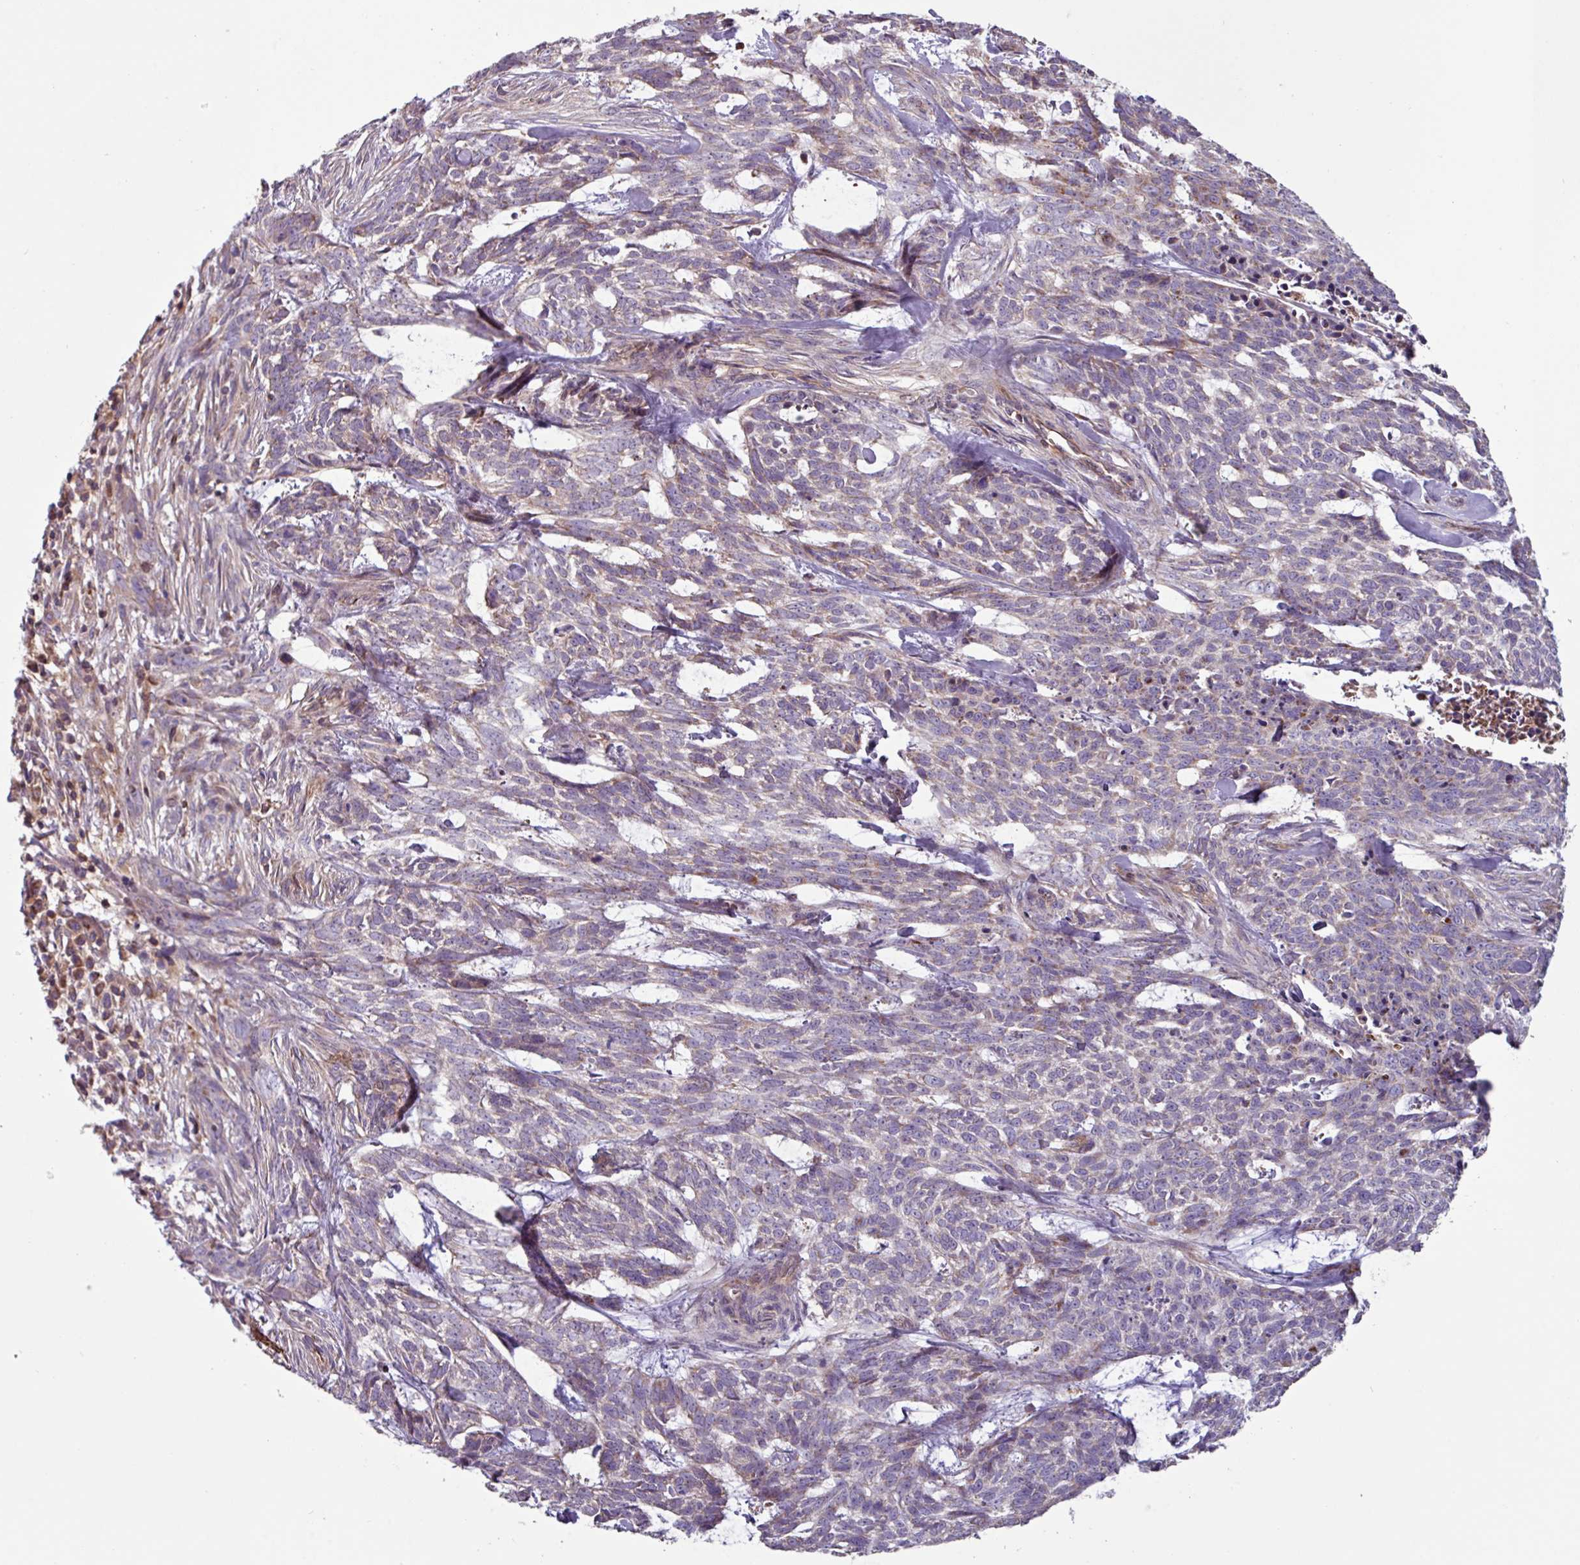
{"staining": {"intensity": "weak", "quantity": "25%-75%", "location": "cytoplasmic/membranous"}, "tissue": "skin cancer", "cell_type": "Tumor cells", "image_type": "cancer", "snomed": [{"axis": "morphology", "description": "Basal cell carcinoma"}, {"axis": "topography", "description": "Skin"}], "caption": "Protein staining shows weak cytoplasmic/membranous staining in approximately 25%-75% of tumor cells in basal cell carcinoma (skin). The staining was performed using DAB (3,3'-diaminobenzidine) to visualize the protein expression in brown, while the nuclei were stained in blue with hematoxylin (Magnification: 20x).", "gene": "PLEKHD1", "patient": {"sex": "female", "age": 93}}